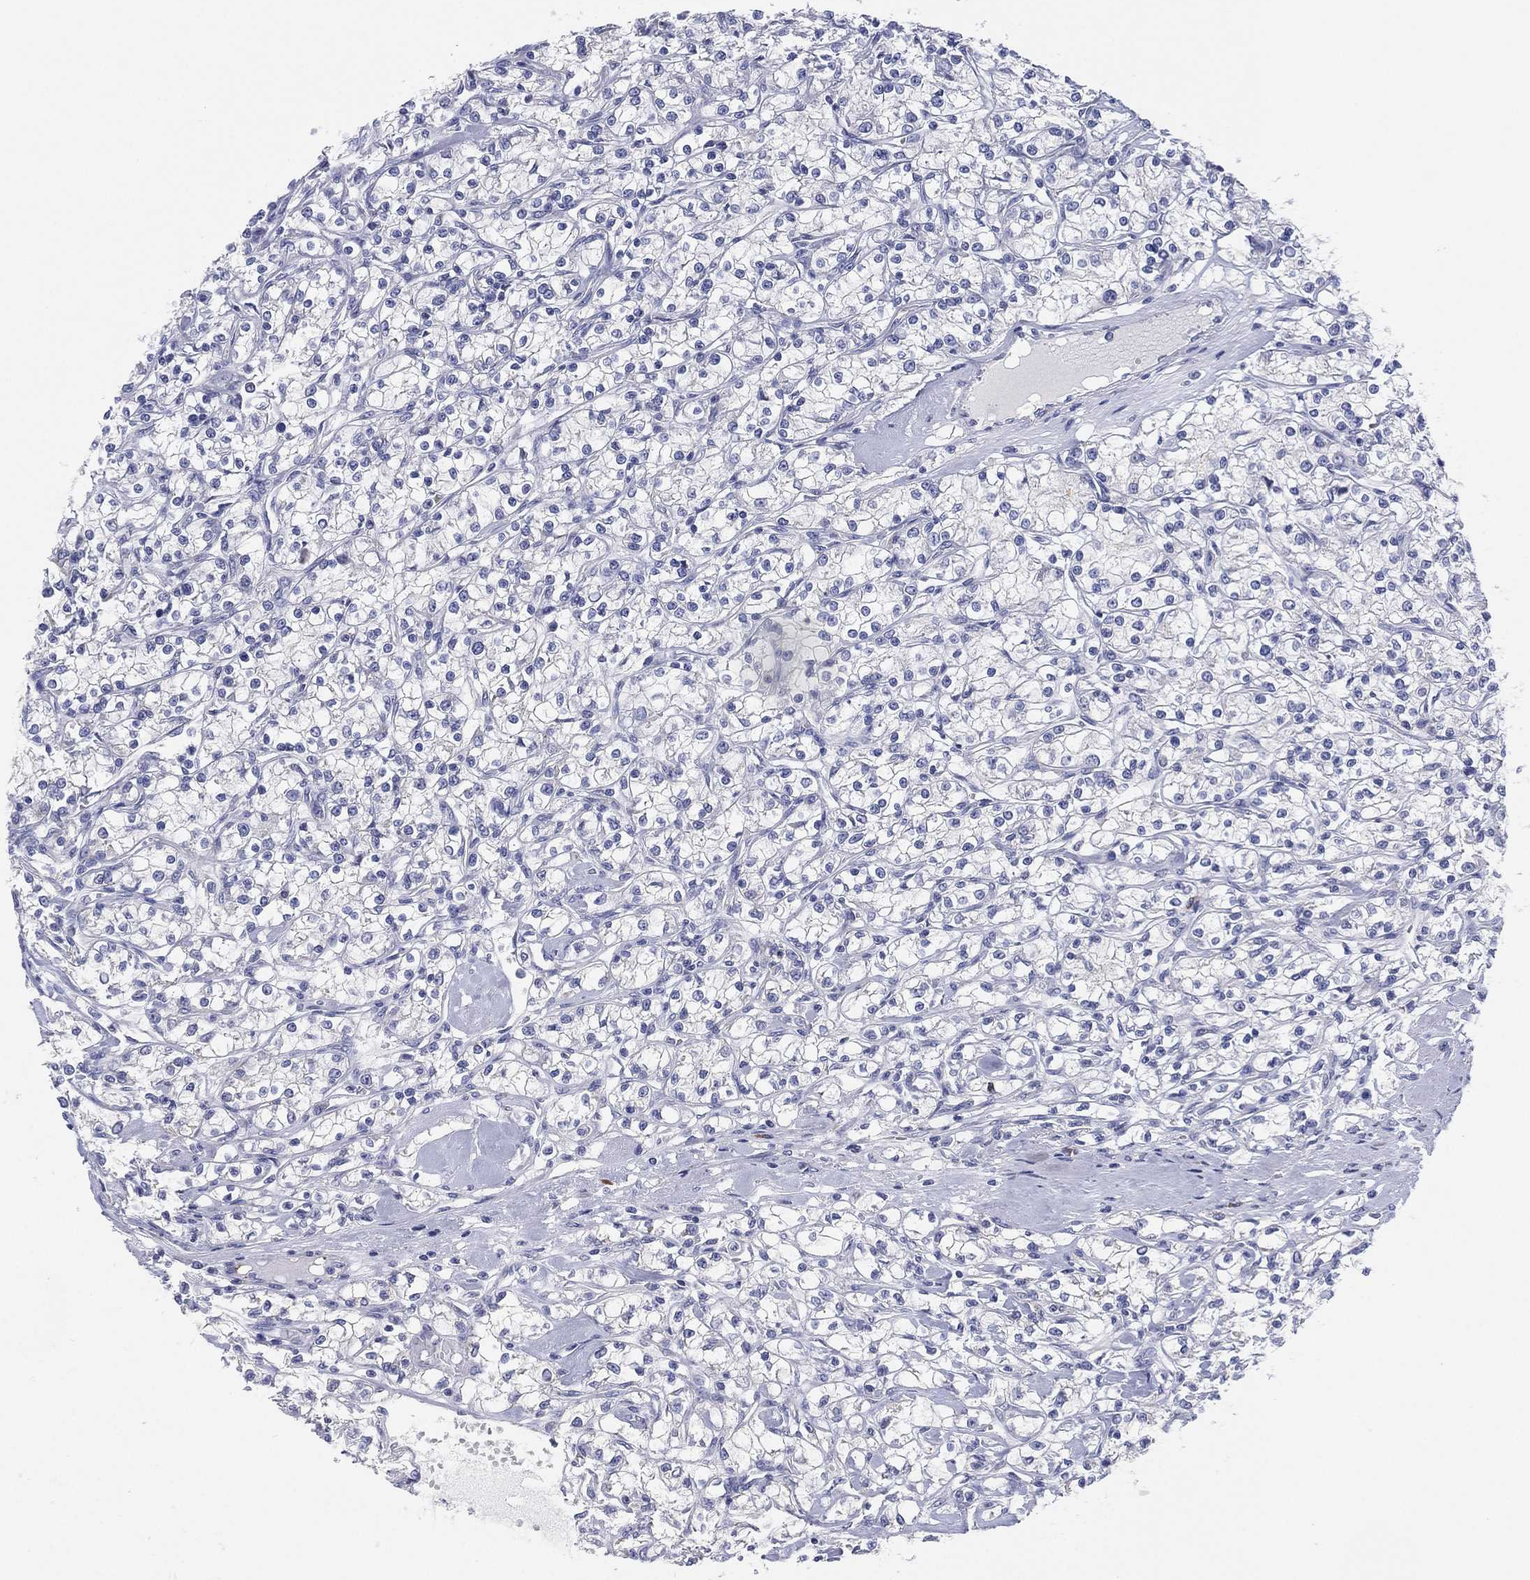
{"staining": {"intensity": "negative", "quantity": "none", "location": "none"}, "tissue": "renal cancer", "cell_type": "Tumor cells", "image_type": "cancer", "snomed": [{"axis": "morphology", "description": "Adenocarcinoma, NOS"}, {"axis": "topography", "description": "Kidney"}], "caption": "The IHC image has no significant staining in tumor cells of renal cancer tissue.", "gene": "TMEM40", "patient": {"sex": "female", "age": 59}}